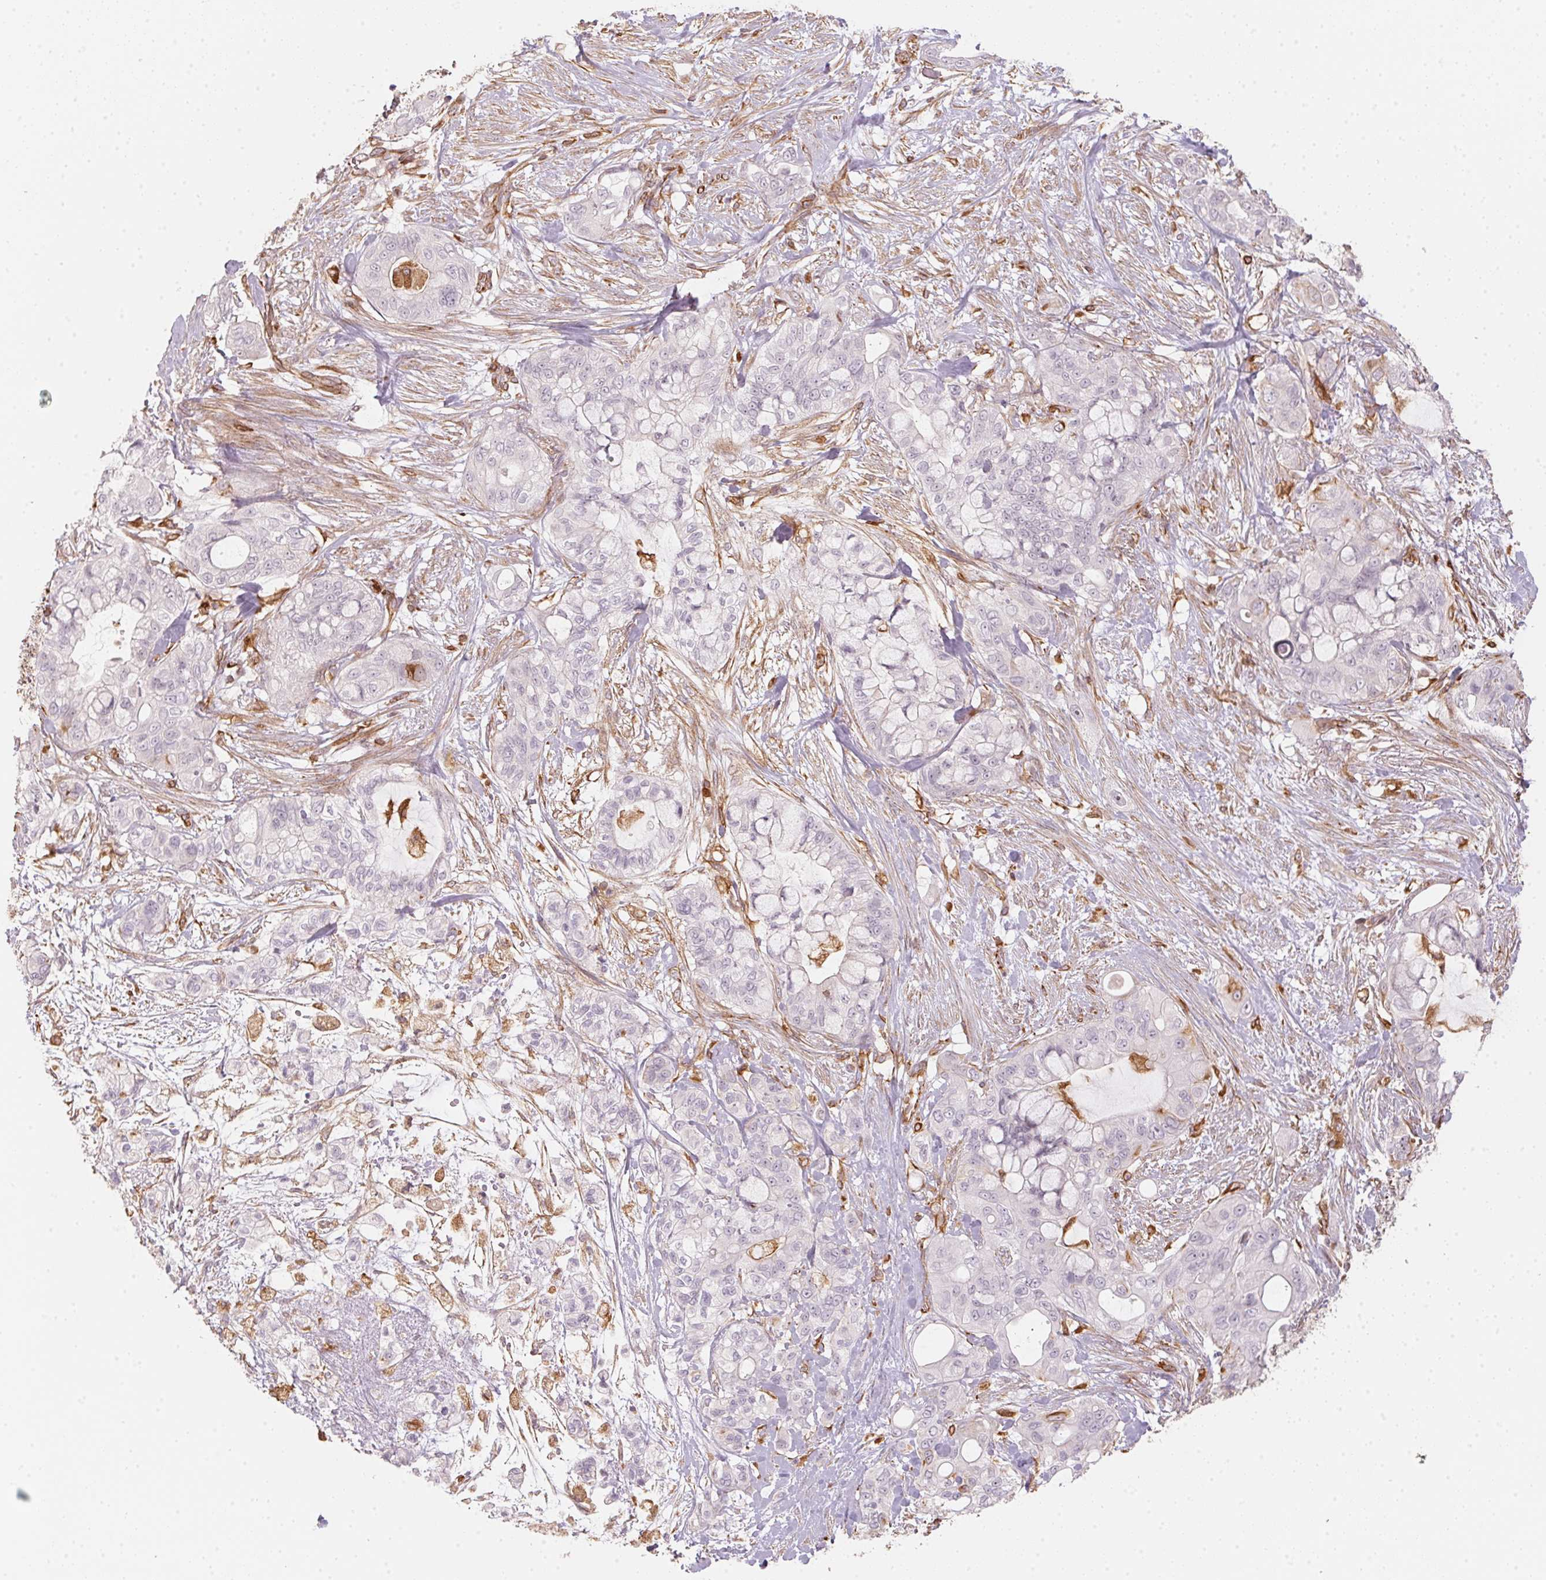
{"staining": {"intensity": "negative", "quantity": "none", "location": "none"}, "tissue": "pancreatic cancer", "cell_type": "Tumor cells", "image_type": "cancer", "snomed": [{"axis": "morphology", "description": "Adenocarcinoma, NOS"}, {"axis": "topography", "description": "Pancreas"}], "caption": "Pancreatic adenocarcinoma was stained to show a protein in brown. There is no significant positivity in tumor cells.", "gene": "FOXR2", "patient": {"sex": "male", "age": 71}}